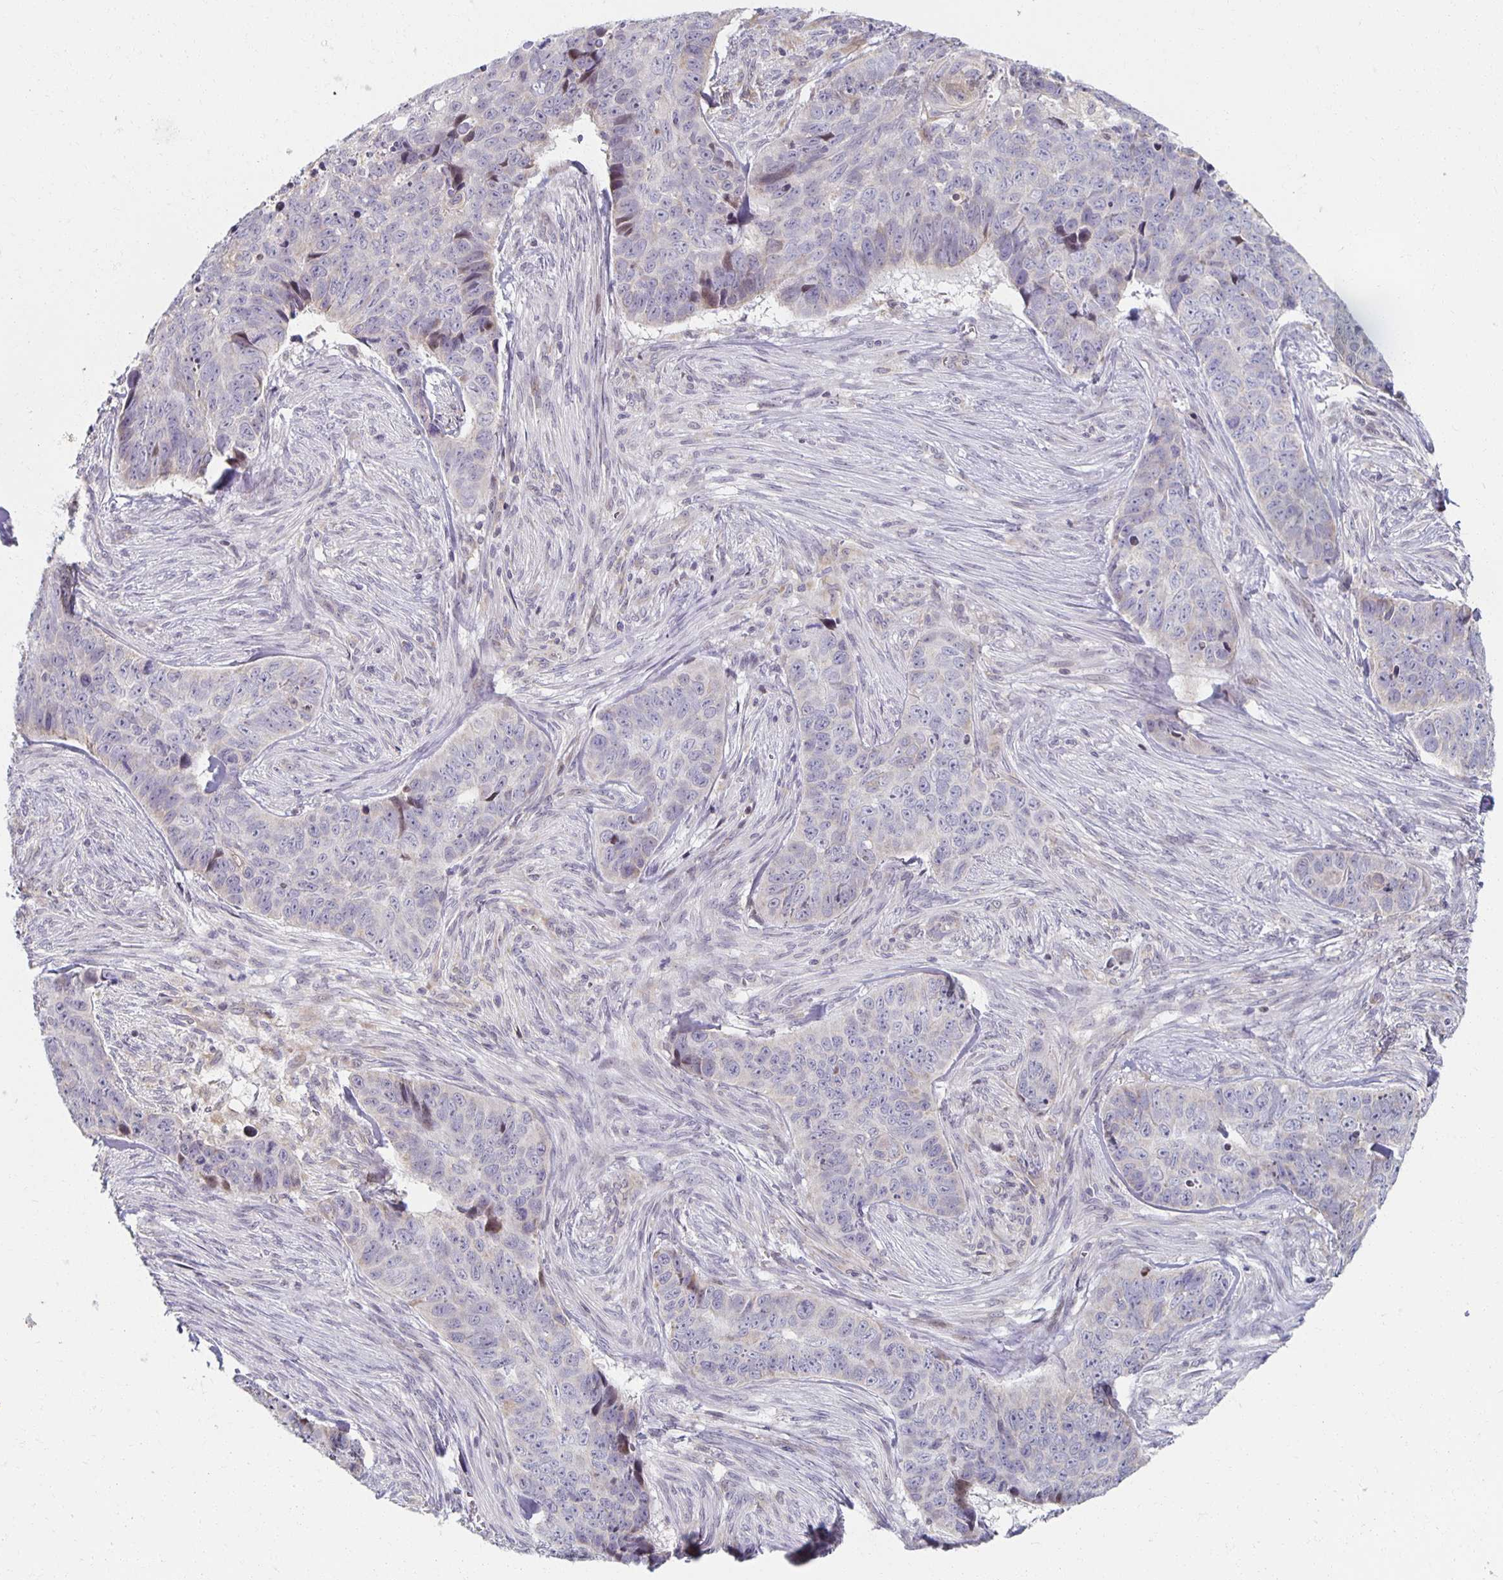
{"staining": {"intensity": "negative", "quantity": "none", "location": "none"}, "tissue": "skin cancer", "cell_type": "Tumor cells", "image_type": "cancer", "snomed": [{"axis": "morphology", "description": "Basal cell carcinoma"}, {"axis": "topography", "description": "Skin"}], "caption": "Immunohistochemistry (IHC) histopathology image of human skin cancer (basal cell carcinoma) stained for a protein (brown), which displays no expression in tumor cells.", "gene": "HCFC1R1", "patient": {"sex": "female", "age": 82}}